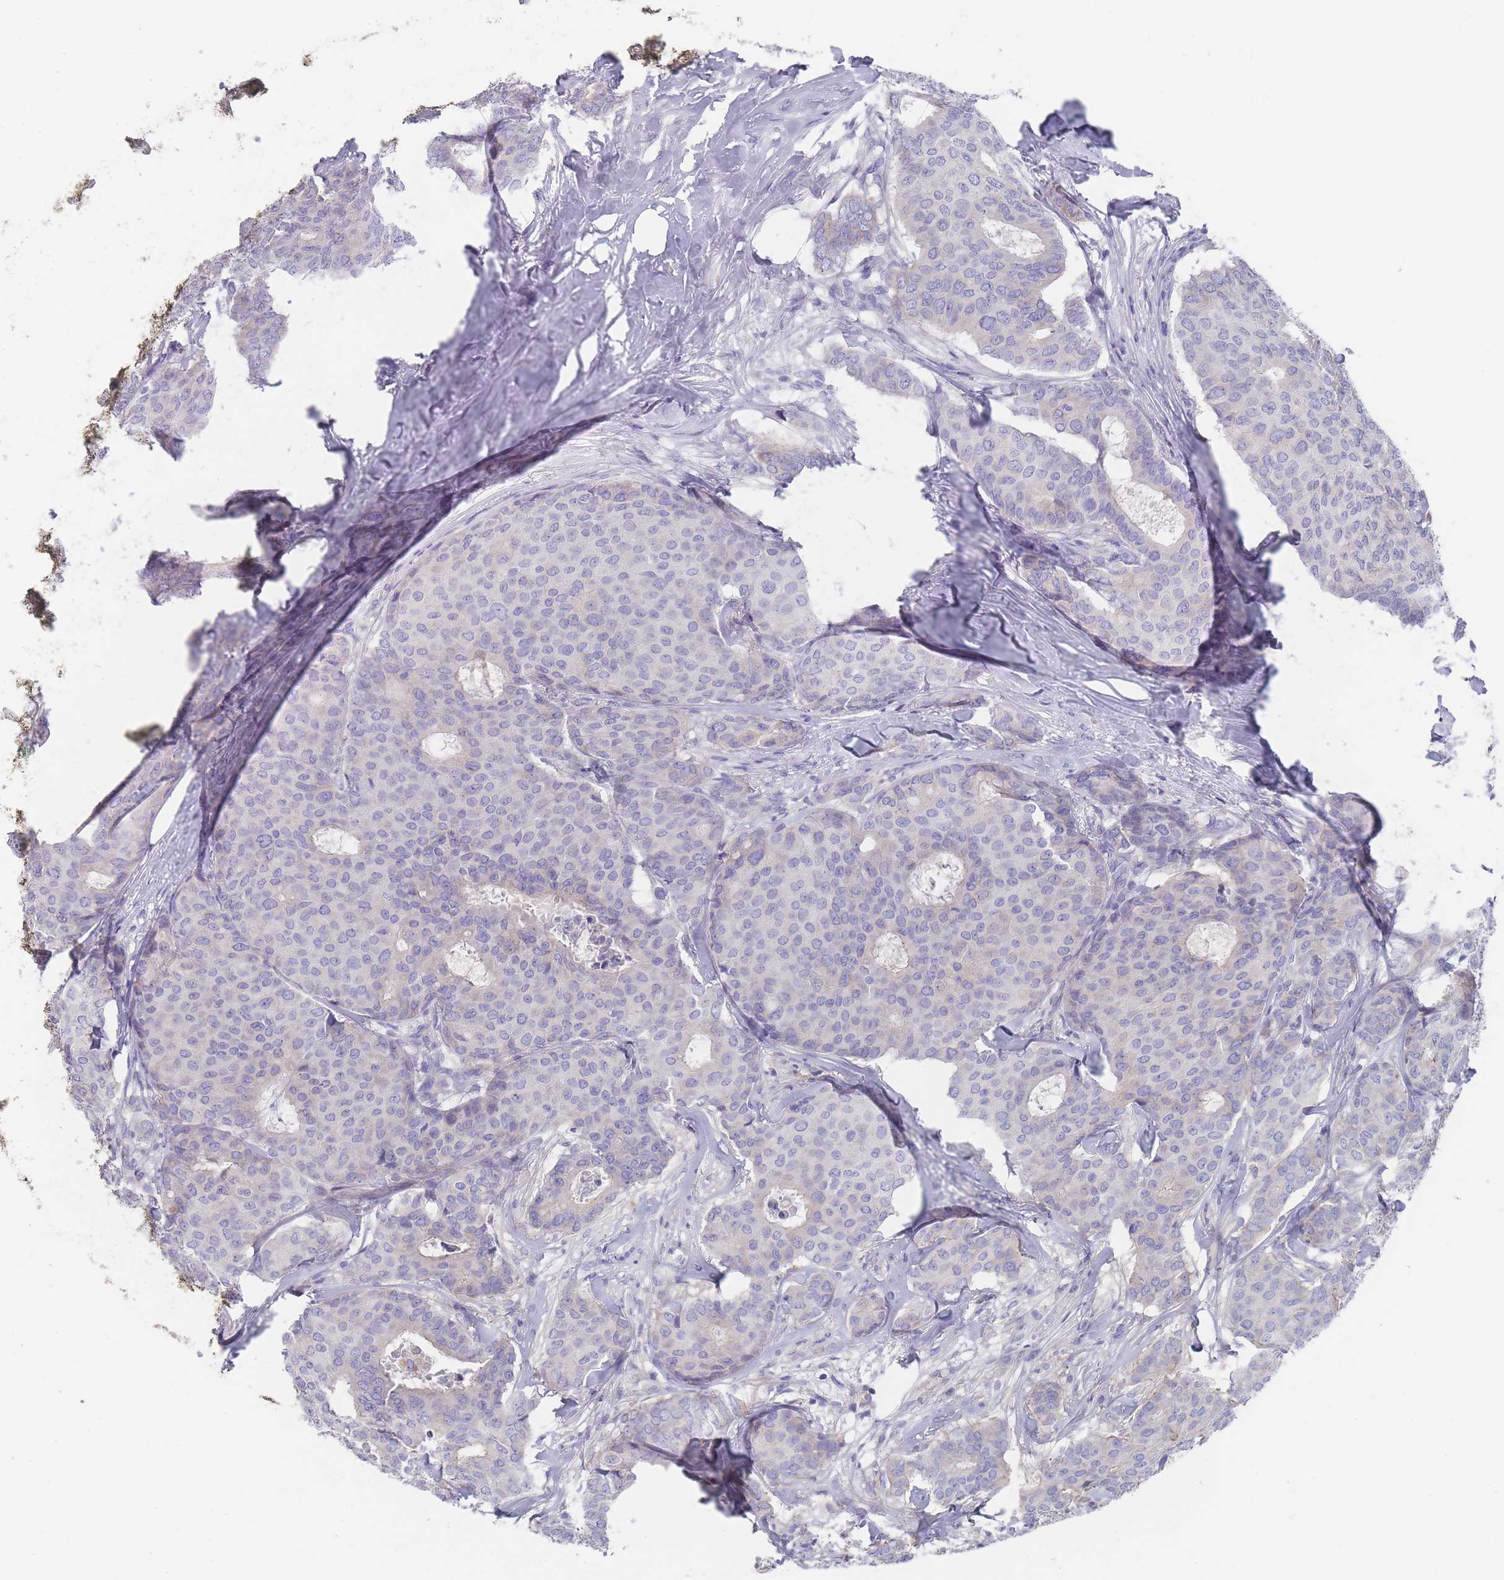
{"staining": {"intensity": "negative", "quantity": "none", "location": "none"}, "tissue": "breast cancer", "cell_type": "Tumor cells", "image_type": "cancer", "snomed": [{"axis": "morphology", "description": "Duct carcinoma"}, {"axis": "topography", "description": "Breast"}], "caption": "Photomicrograph shows no significant protein positivity in tumor cells of breast cancer (intraductal carcinoma). Nuclei are stained in blue.", "gene": "SCCPDH", "patient": {"sex": "female", "age": 75}}